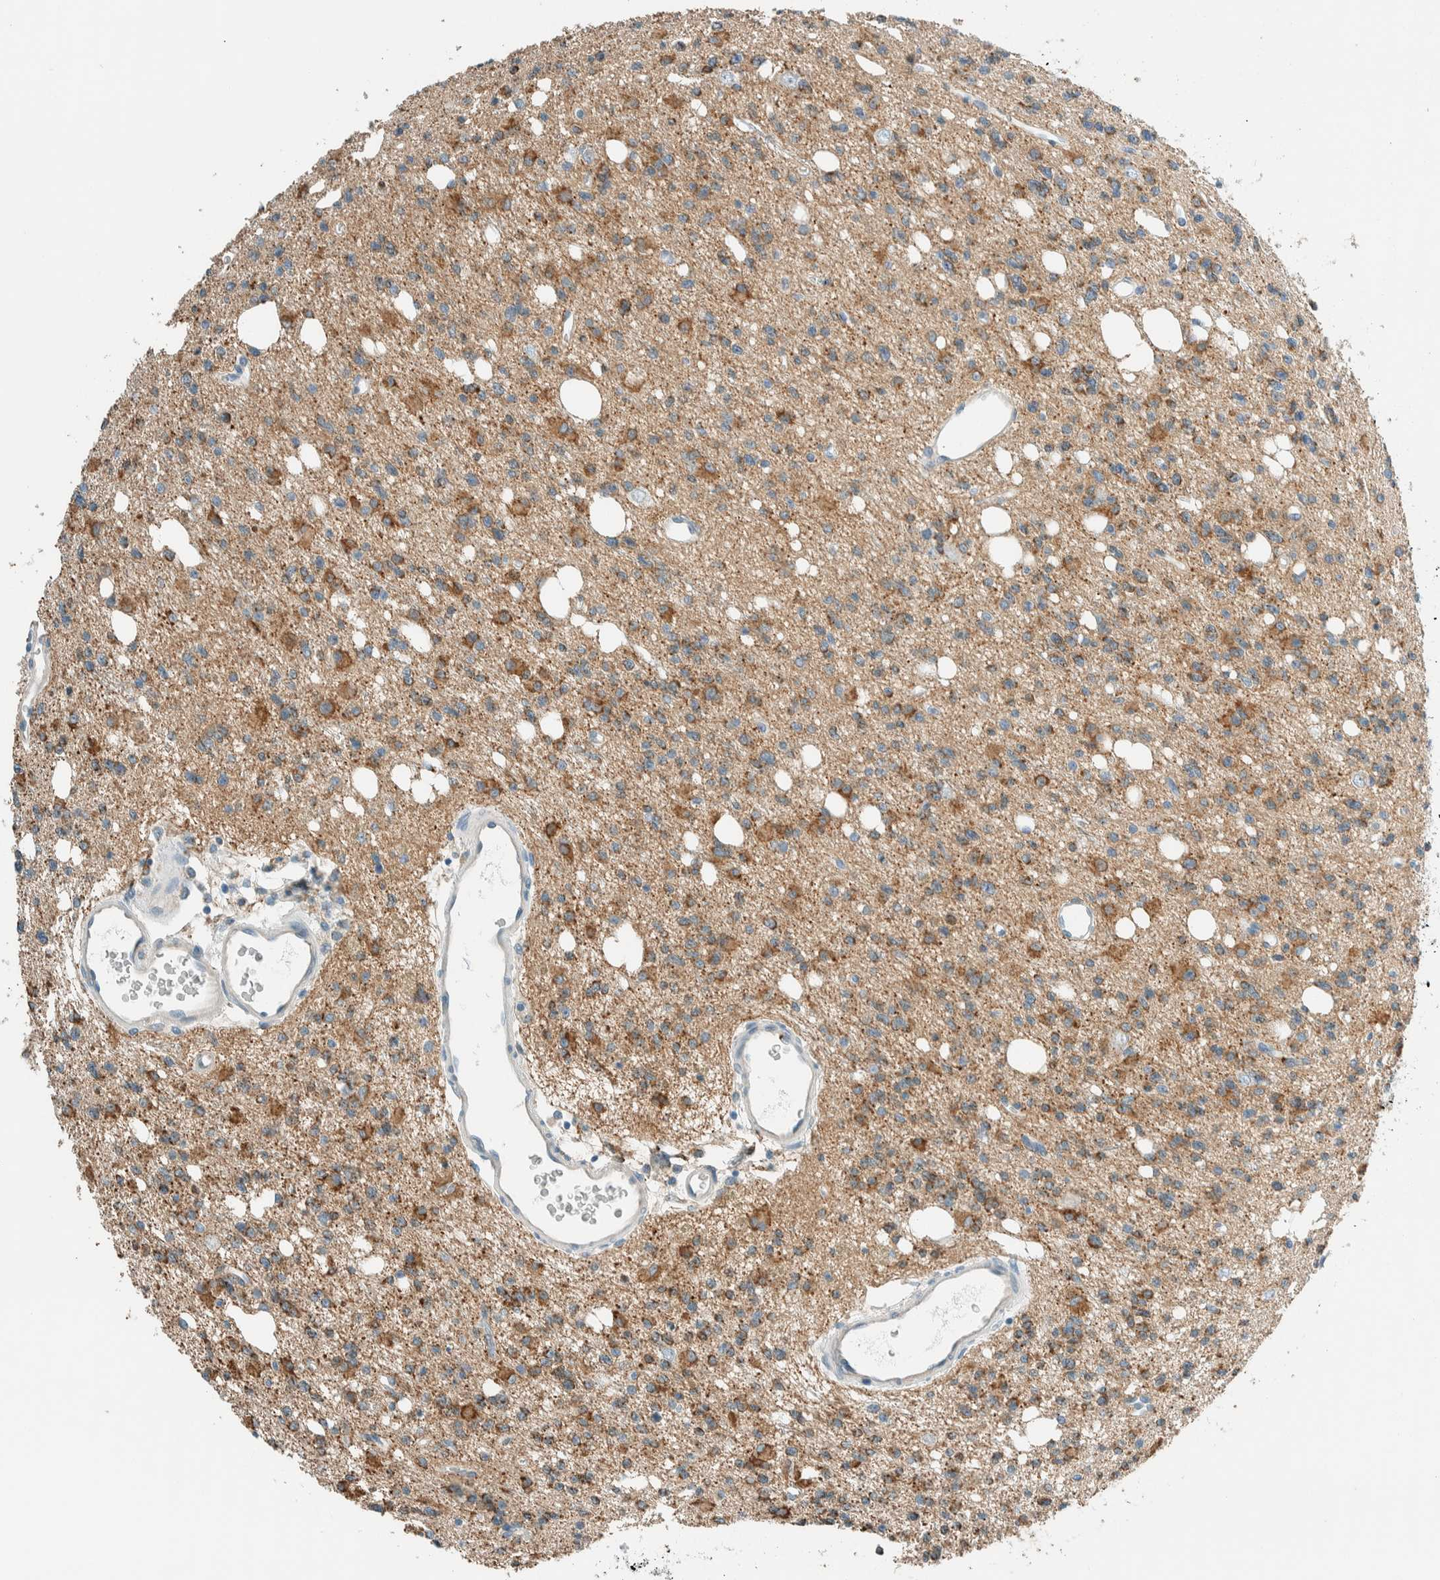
{"staining": {"intensity": "moderate", "quantity": ">75%", "location": "cytoplasmic/membranous"}, "tissue": "glioma", "cell_type": "Tumor cells", "image_type": "cancer", "snomed": [{"axis": "morphology", "description": "Glioma, malignant, High grade"}, {"axis": "topography", "description": "Brain"}], "caption": "Protein staining demonstrates moderate cytoplasmic/membranous expression in approximately >75% of tumor cells in glioma.", "gene": "ALDH7A1", "patient": {"sex": "female", "age": 62}}